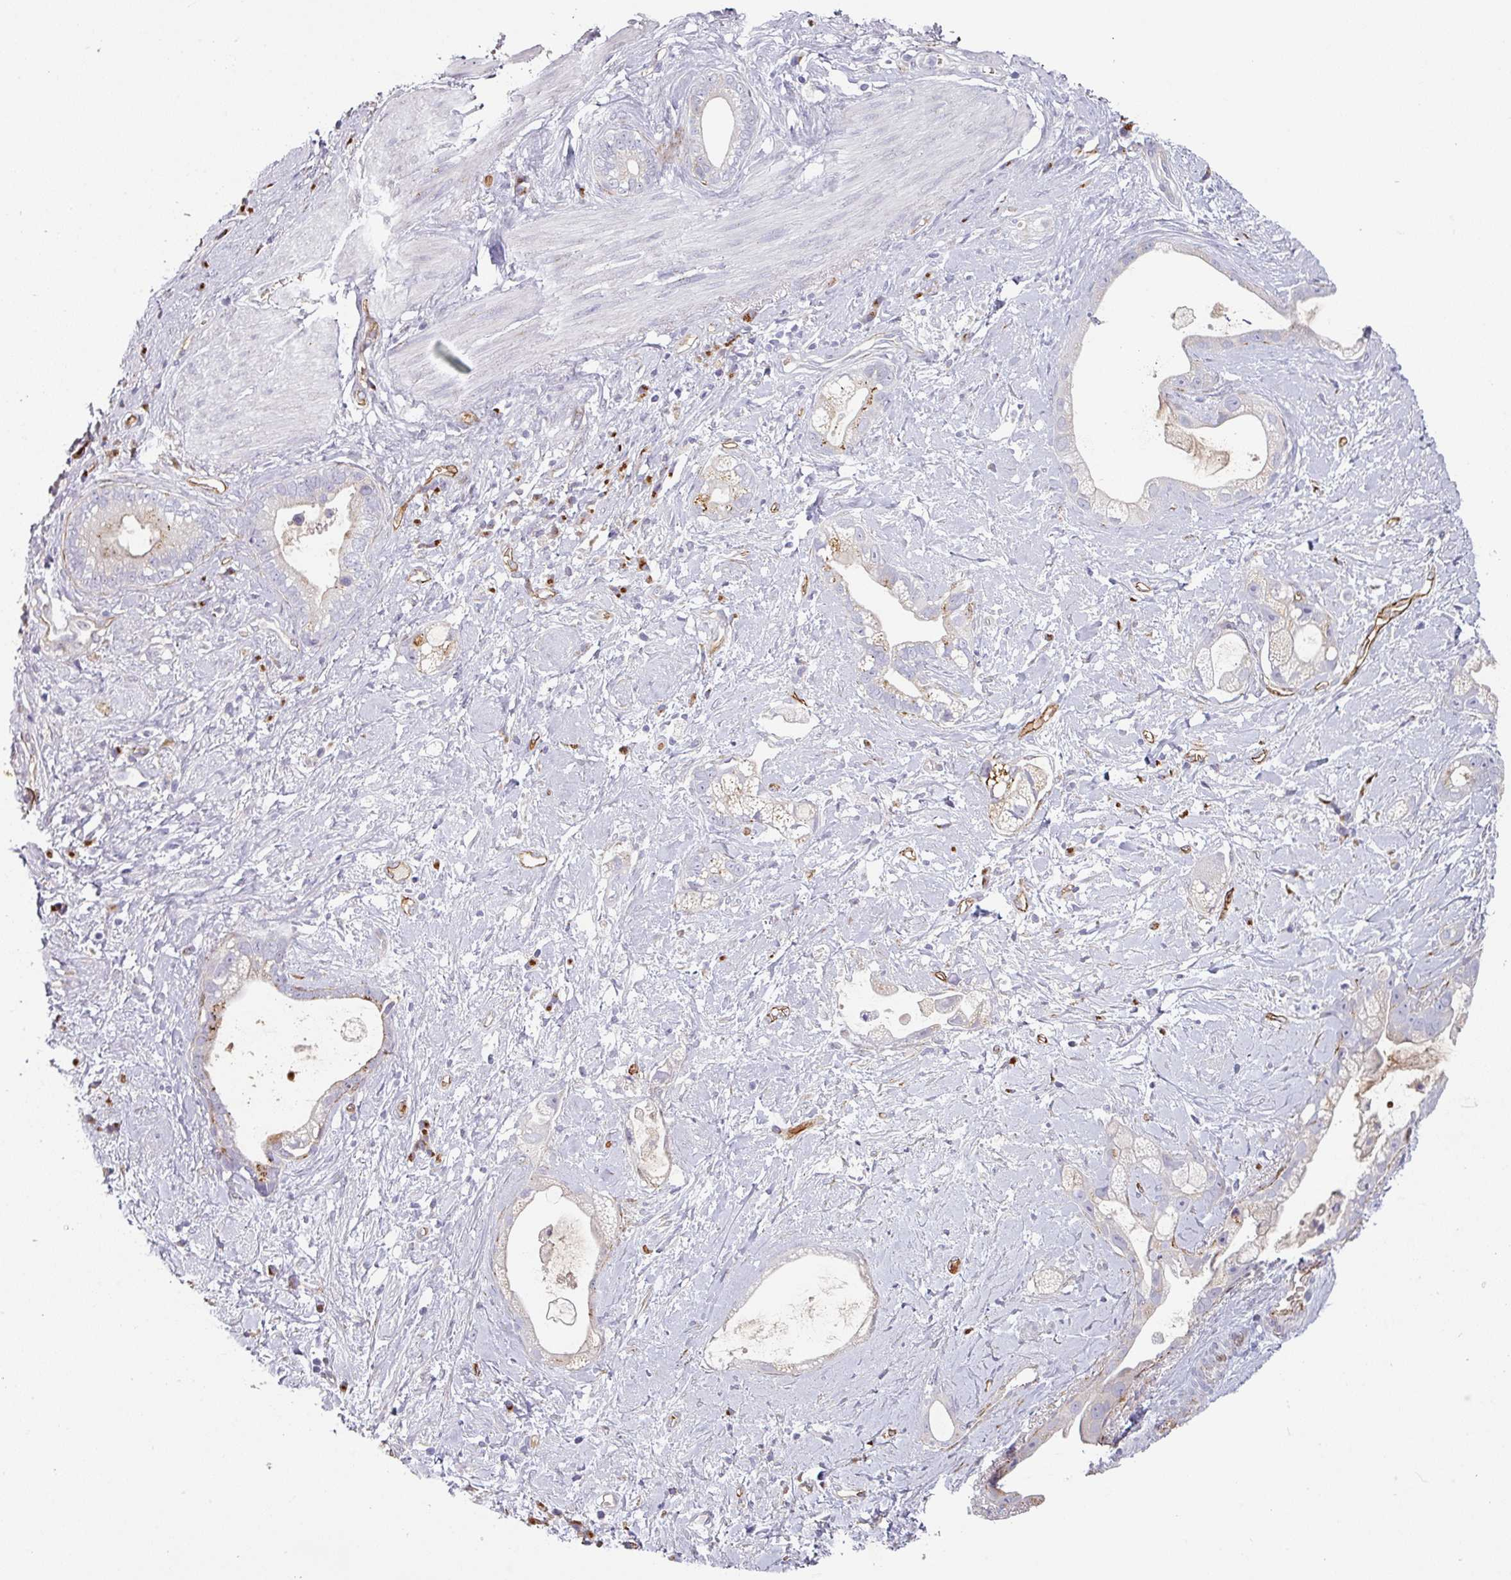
{"staining": {"intensity": "moderate", "quantity": "<25%", "location": "cytoplasmic/membranous"}, "tissue": "stomach cancer", "cell_type": "Tumor cells", "image_type": "cancer", "snomed": [{"axis": "morphology", "description": "Adenocarcinoma, NOS"}, {"axis": "topography", "description": "Stomach"}], "caption": "Protein staining exhibits moderate cytoplasmic/membranous expression in about <25% of tumor cells in stomach cancer (adenocarcinoma). (IHC, brightfield microscopy, high magnification).", "gene": "PRODH2", "patient": {"sex": "male", "age": 55}}